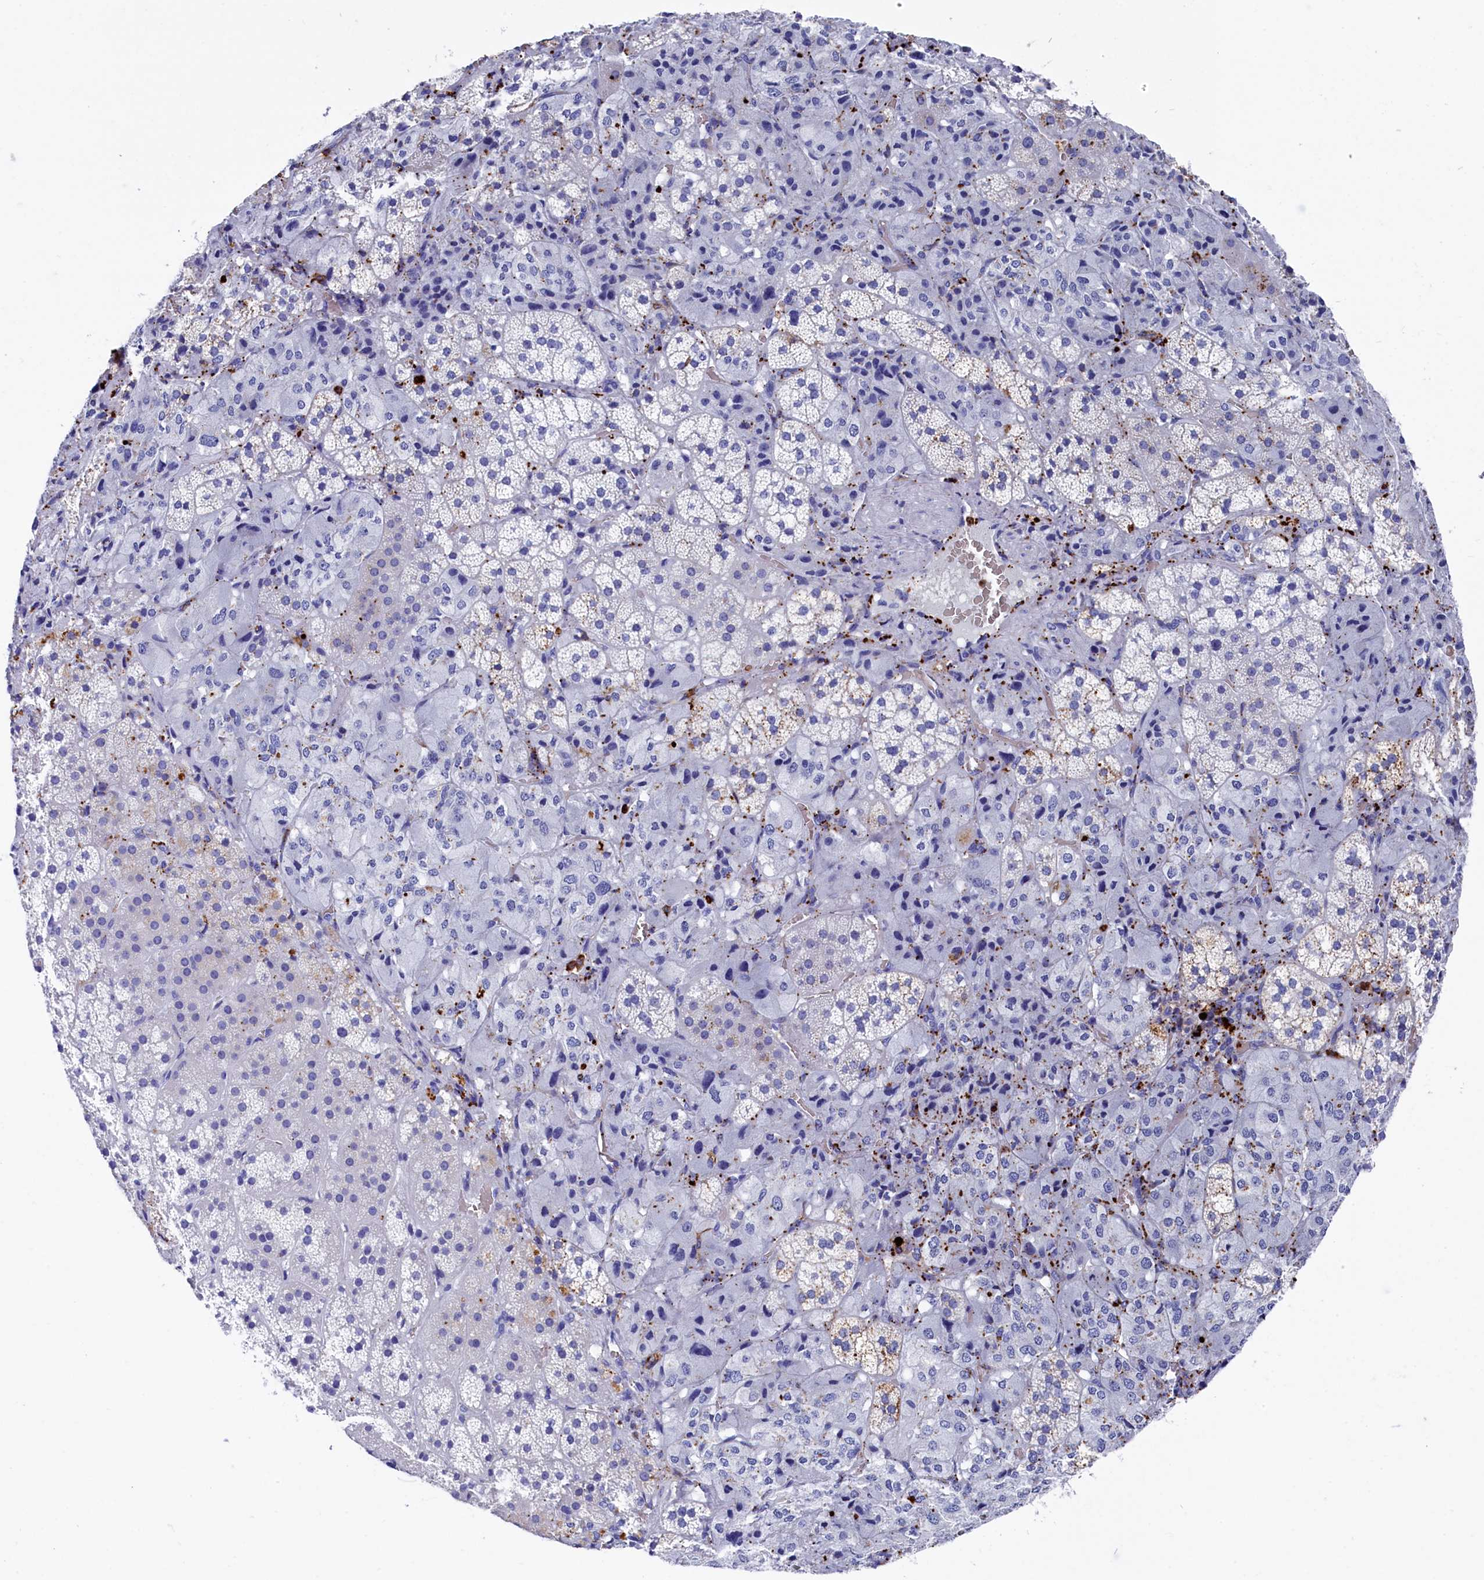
{"staining": {"intensity": "moderate", "quantity": "<25%", "location": "cytoplasmic/membranous"}, "tissue": "adrenal gland", "cell_type": "Glandular cells", "image_type": "normal", "snomed": [{"axis": "morphology", "description": "Normal tissue, NOS"}, {"axis": "topography", "description": "Adrenal gland"}], "caption": "Adrenal gland stained for a protein (brown) exhibits moderate cytoplasmic/membranous positive positivity in approximately <25% of glandular cells.", "gene": "PLAC8", "patient": {"sex": "female", "age": 44}}